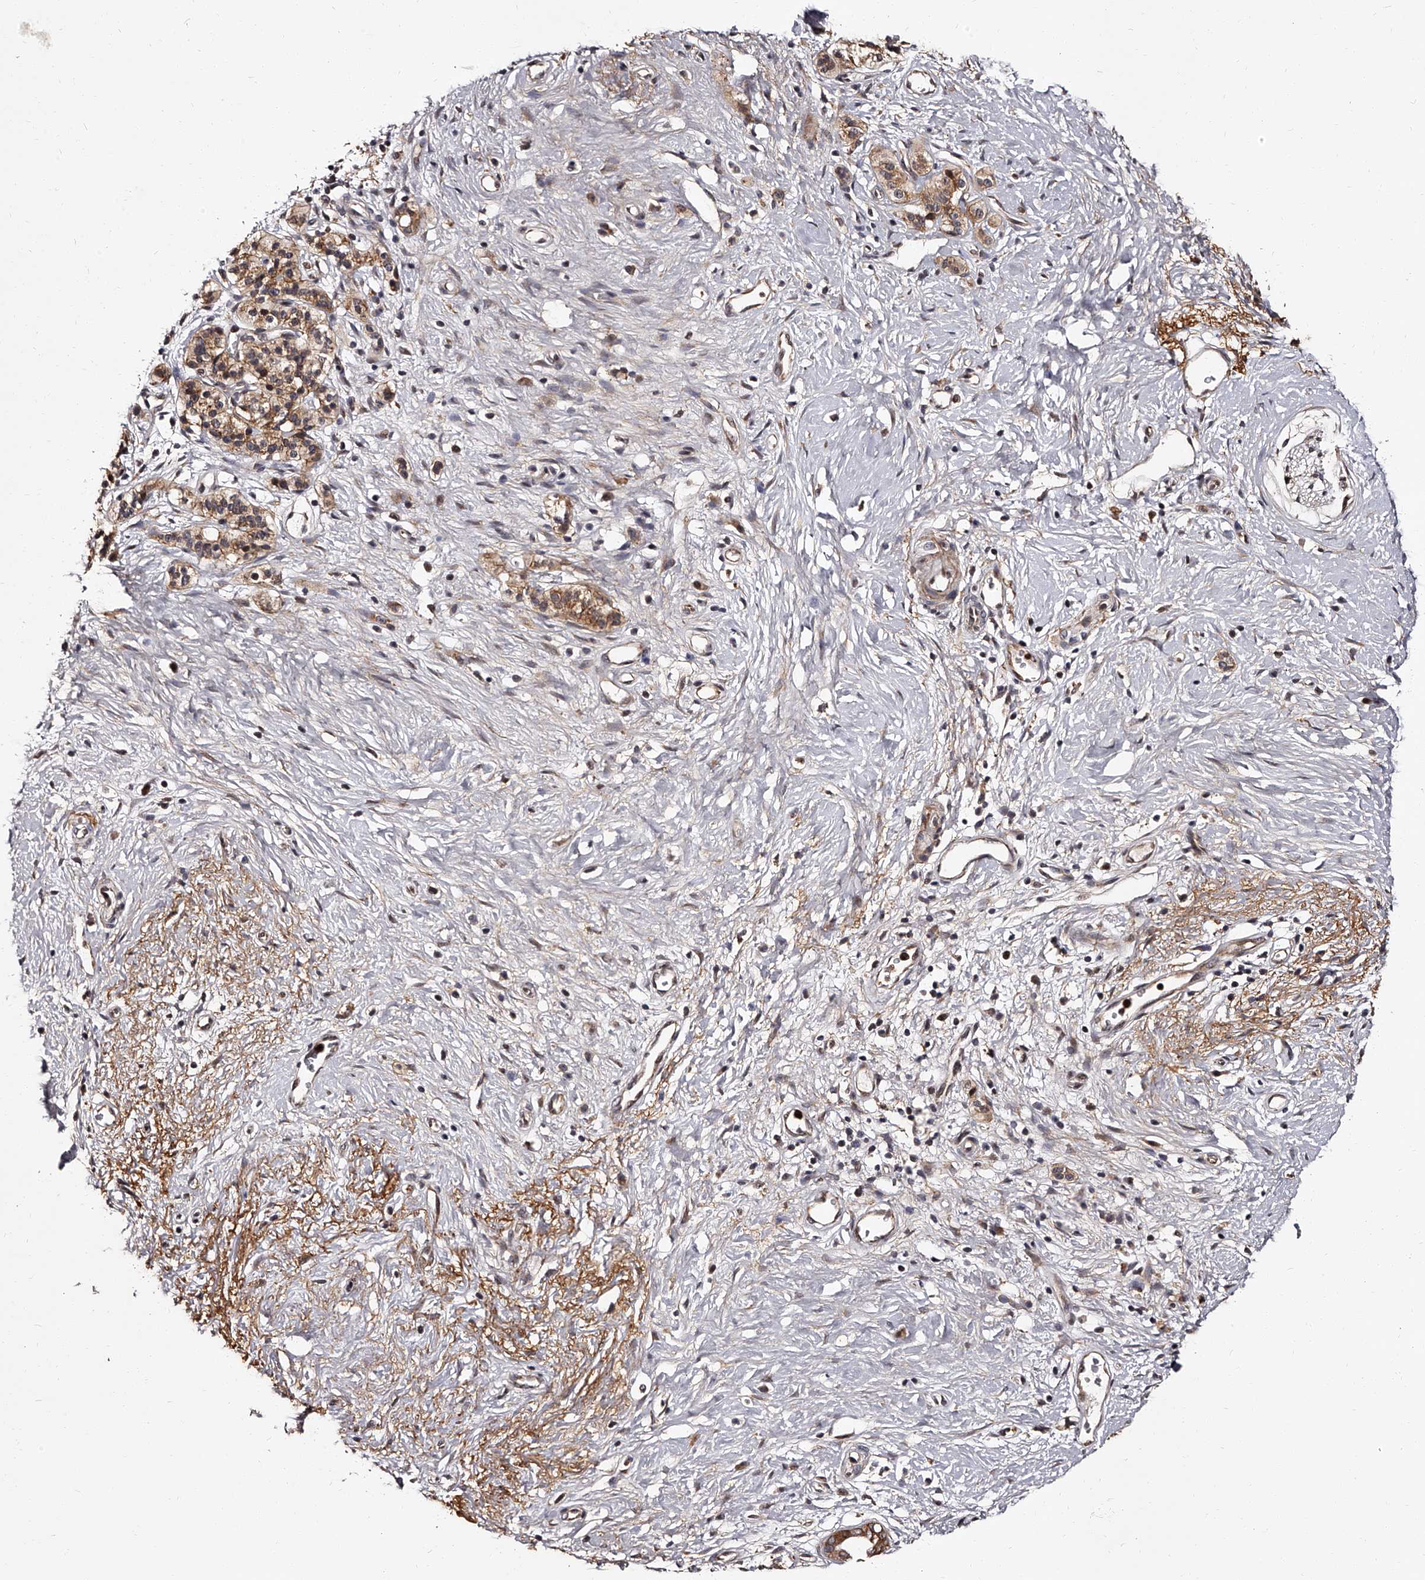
{"staining": {"intensity": "moderate", "quantity": ">75%", "location": "cytoplasmic/membranous"}, "tissue": "pancreatic cancer", "cell_type": "Tumor cells", "image_type": "cancer", "snomed": [{"axis": "morphology", "description": "Adenocarcinoma, NOS"}, {"axis": "topography", "description": "Pancreas"}], "caption": "Immunohistochemical staining of pancreatic cancer (adenocarcinoma) demonstrates medium levels of moderate cytoplasmic/membranous positivity in approximately >75% of tumor cells.", "gene": "RSC1A1", "patient": {"sex": "male", "age": 50}}